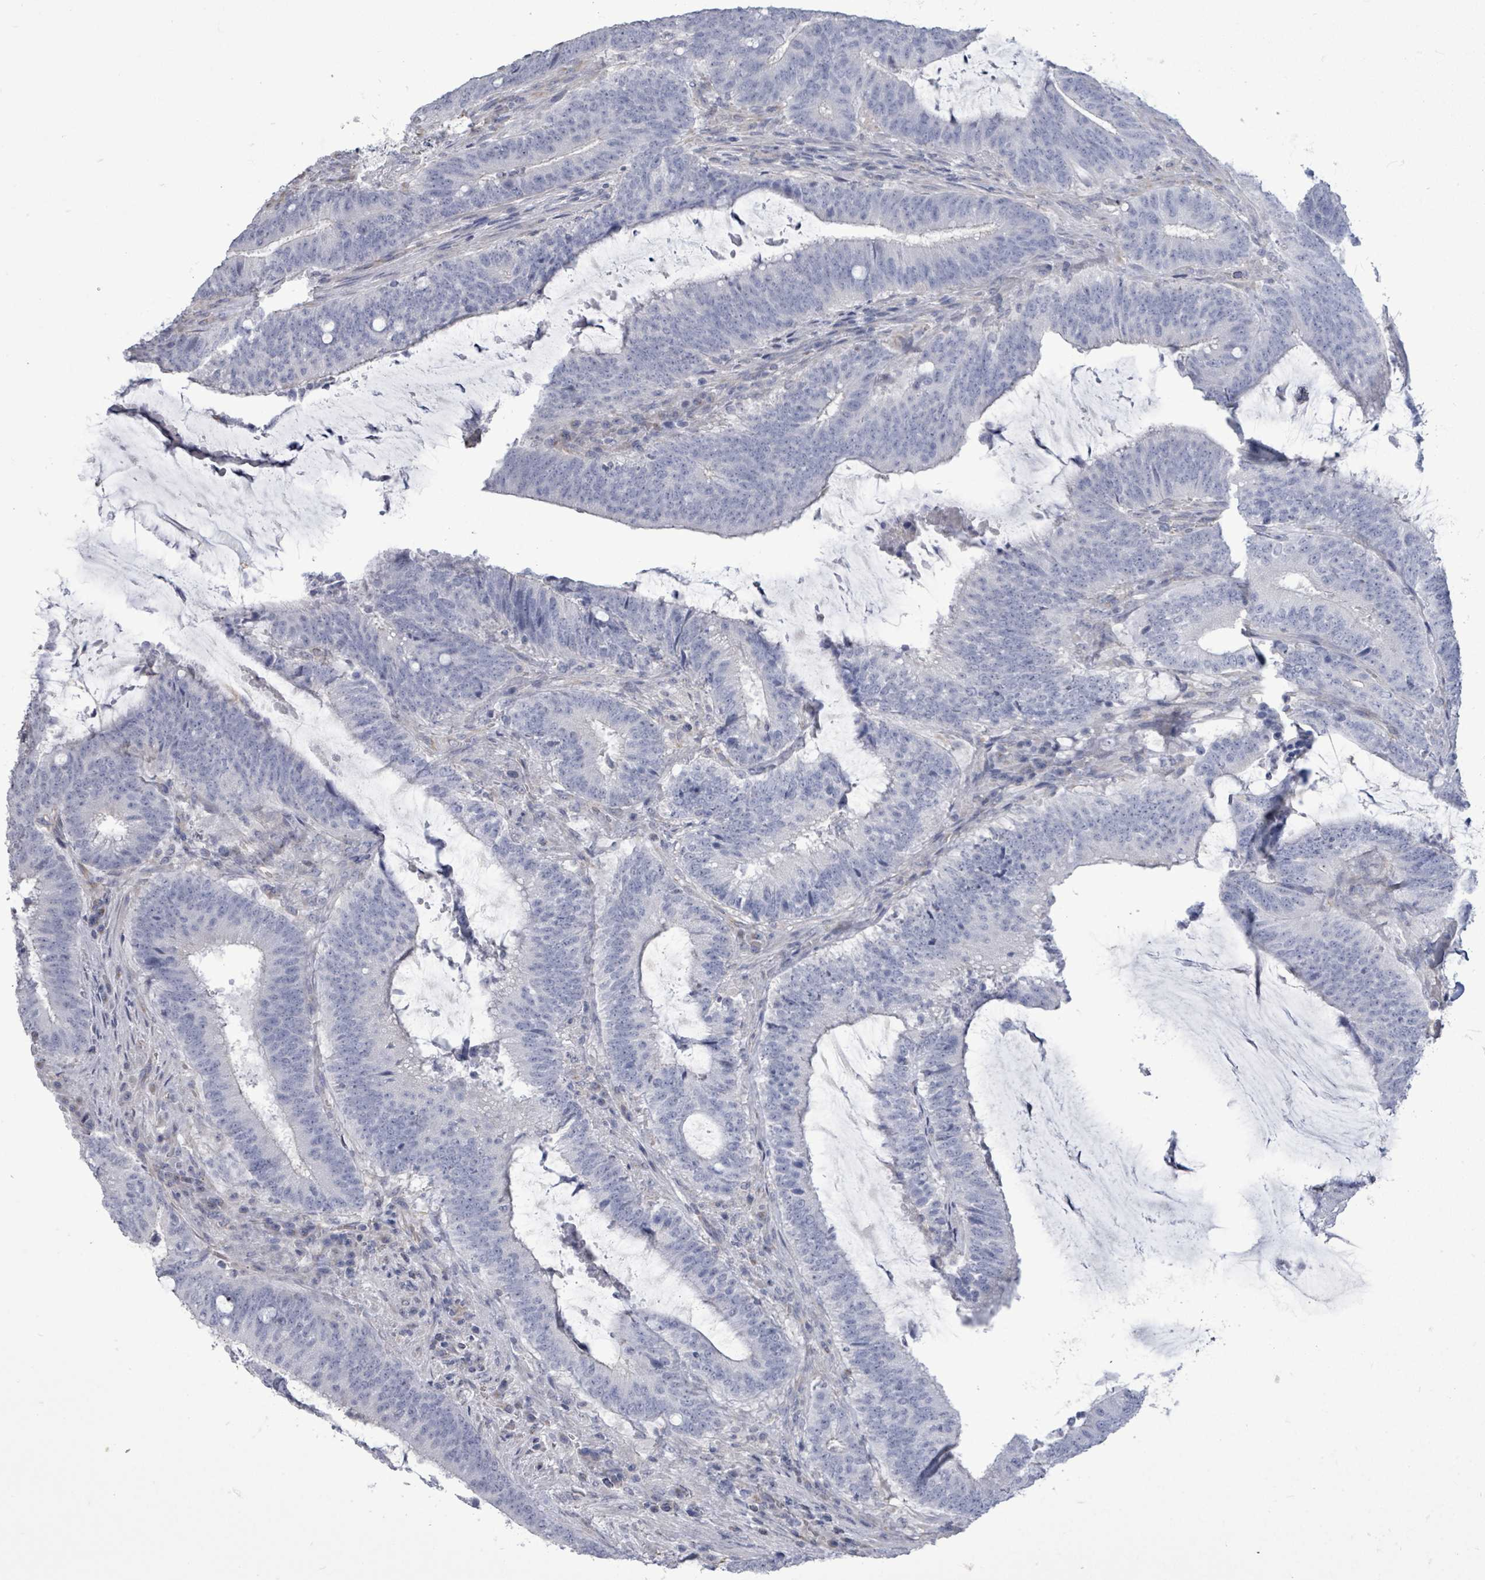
{"staining": {"intensity": "negative", "quantity": "none", "location": "none"}, "tissue": "colorectal cancer", "cell_type": "Tumor cells", "image_type": "cancer", "snomed": [{"axis": "morphology", "description": "Adenocarcinoma, NOS"}, {"axis": "topography", "description": "Colon"}], "caption": "The image exhibits no staining of tumor cells in colorectal adenocarcinoma.", "gene": "CT45A5", "patient": {"sex": "female", "age": 43}}